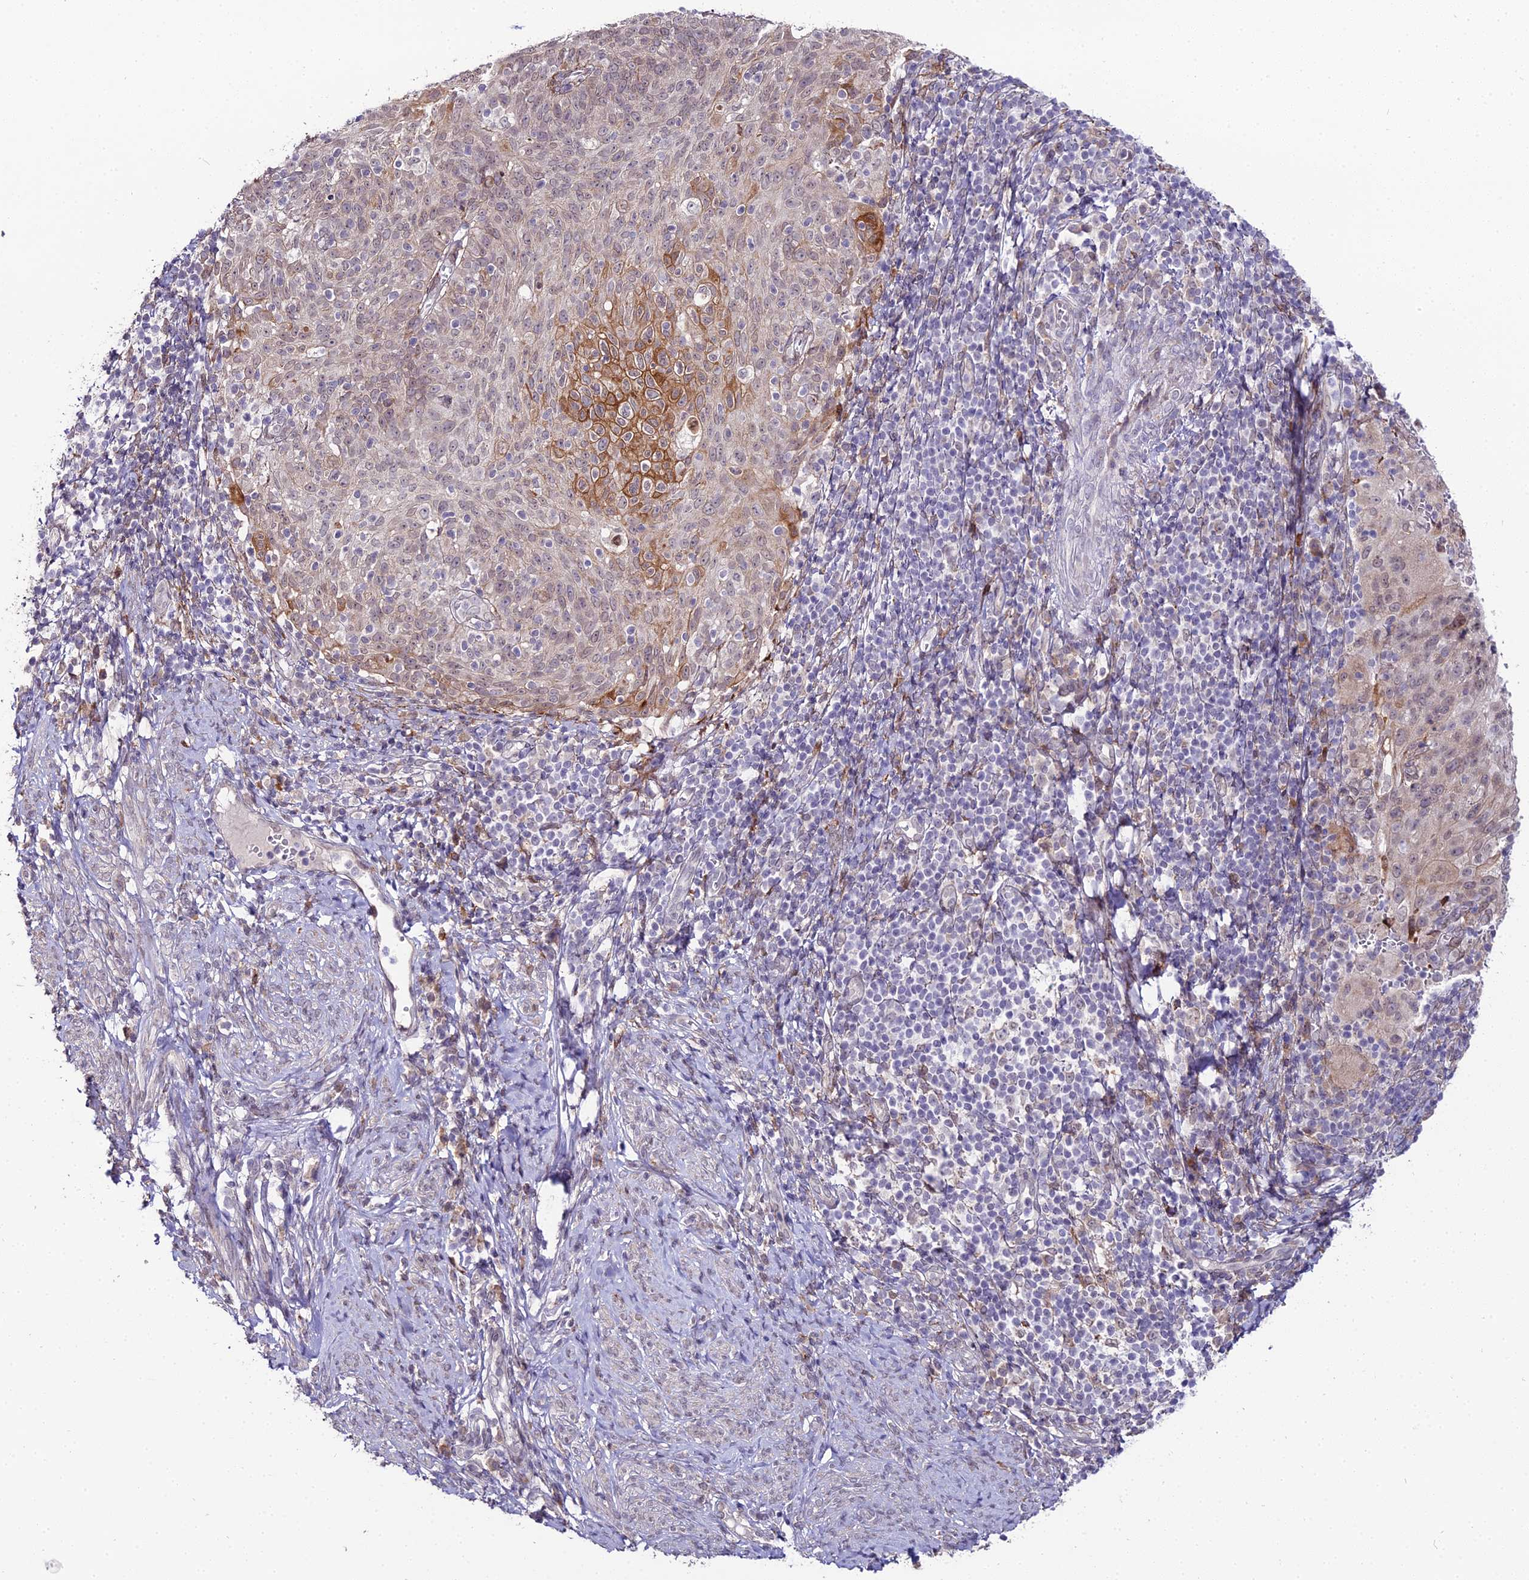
{"staining": {"intensity": "moderate", "quantity": "<25%", "location": "cytoplasmic/membranous"}, "tissue": "cervical cancer", "cell_type": "Tumor cells", "image_type": "cancer", "snomed": [{"axis": "morphology", "description": "Squamous cell carcinoma, NOS"}, {"axis": "topography", "description": "Cervix"}], "caption": "Protein staining reveals moderate cytoplasmic/membranous expression in about <25% of tumor cells in cervical cancer (squamous cell carcinoma). The staining was performed using DAB to visualize the protein expression in brown, while the nuclei were stained in blue with hematoxylin (Magnification: 20x).", "gene": "TROAP", "patient": {"sex": "female", "age": 70}}